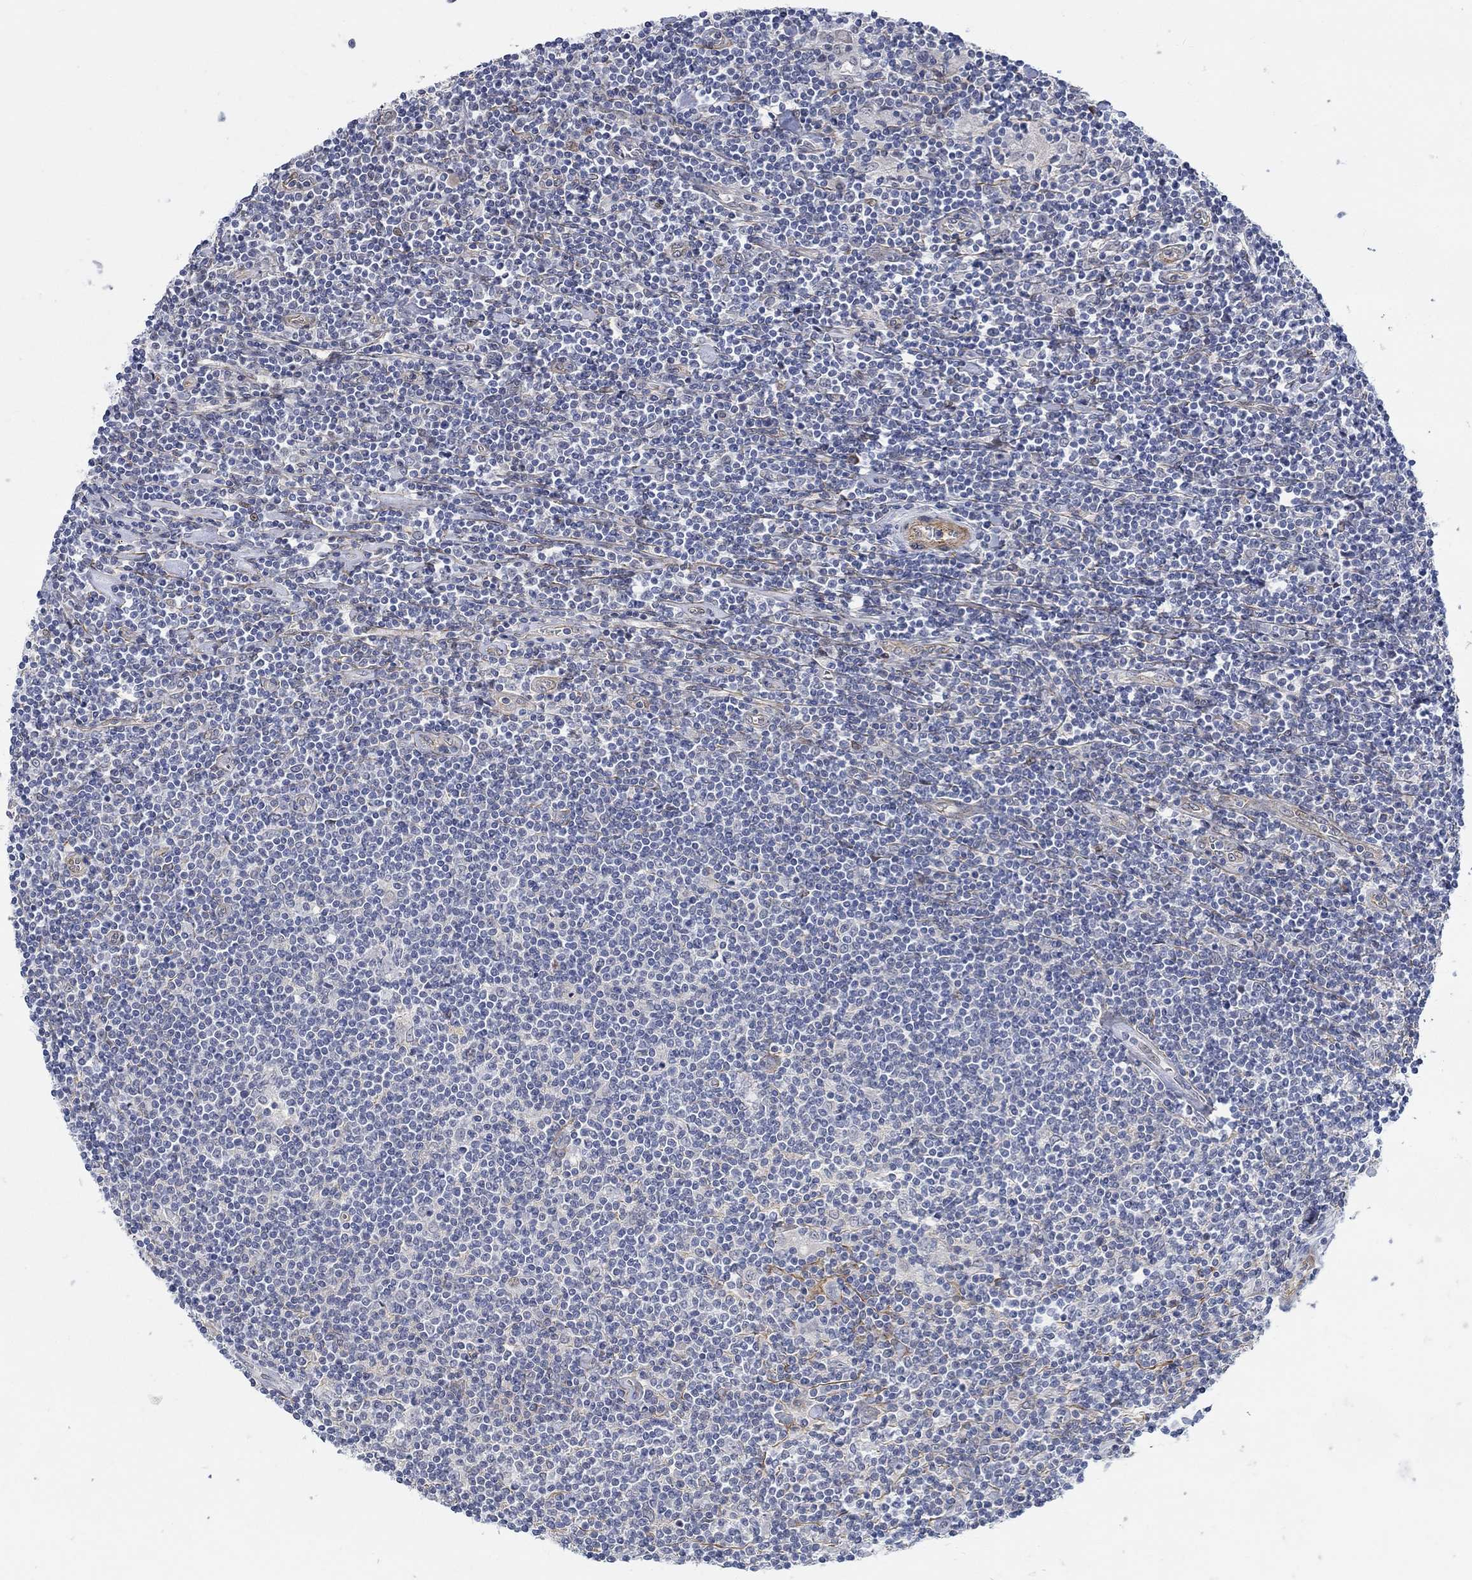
{"staining": {"intensity": "negative", "quantity": "none", "location": "none"}, "tissue": "lymphoma", "cell_type": "Tumor cells", "image_type": "cancer", "snomed": [{"axis": "morphology", "description": "Hodgkin's disease, NOS"}, {"axis": "topography", "description": "Lymph node"}], "caption": "Immunohistochemistry of lymphoma displays no positivity in tumor cells. Nuclei are stained in blue.", "gene": "KCNH8", "patient": {"sex": "male", "age": 40}}